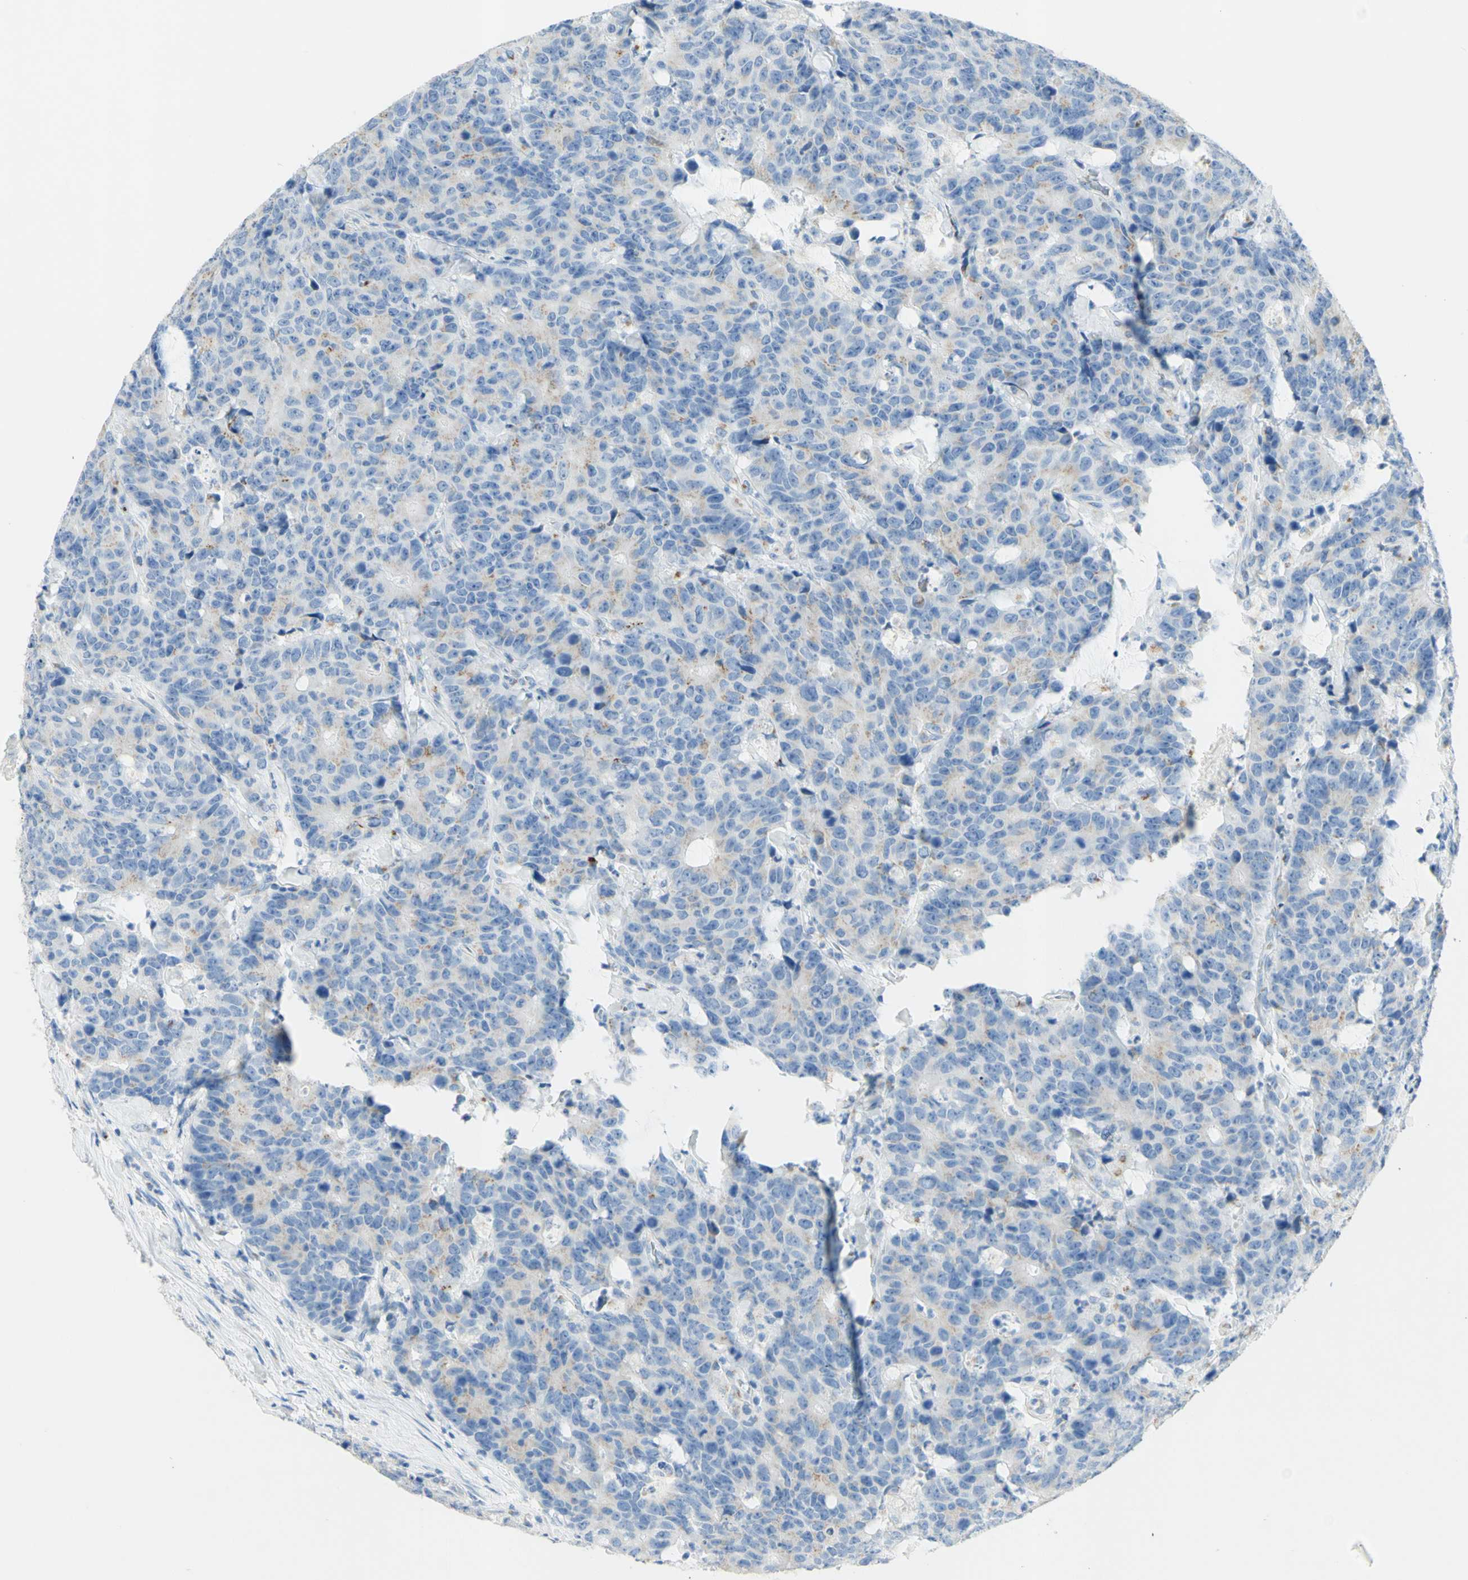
{"staining": {"intensity": "weak", "quantity": ">75%", "location": "cytoplasmic/membranous"}, "tissue": "colorectal cancer", "cell_type": "Tumor cells", "image_type": "cancer", "snomed": [{"axis": "morphology", "description": "Adenocarcinoma, NOS"}, {"axis": "topography", "description": "Colon"}], "caption": "A histopathology image of colorectal adenocarcinoma stained for a protein demonstrates weak cytoplasmic/membranous brown staining in tumor cells.", "gene": "MANEA", "patient": {"sex": "female", "age": 86}}